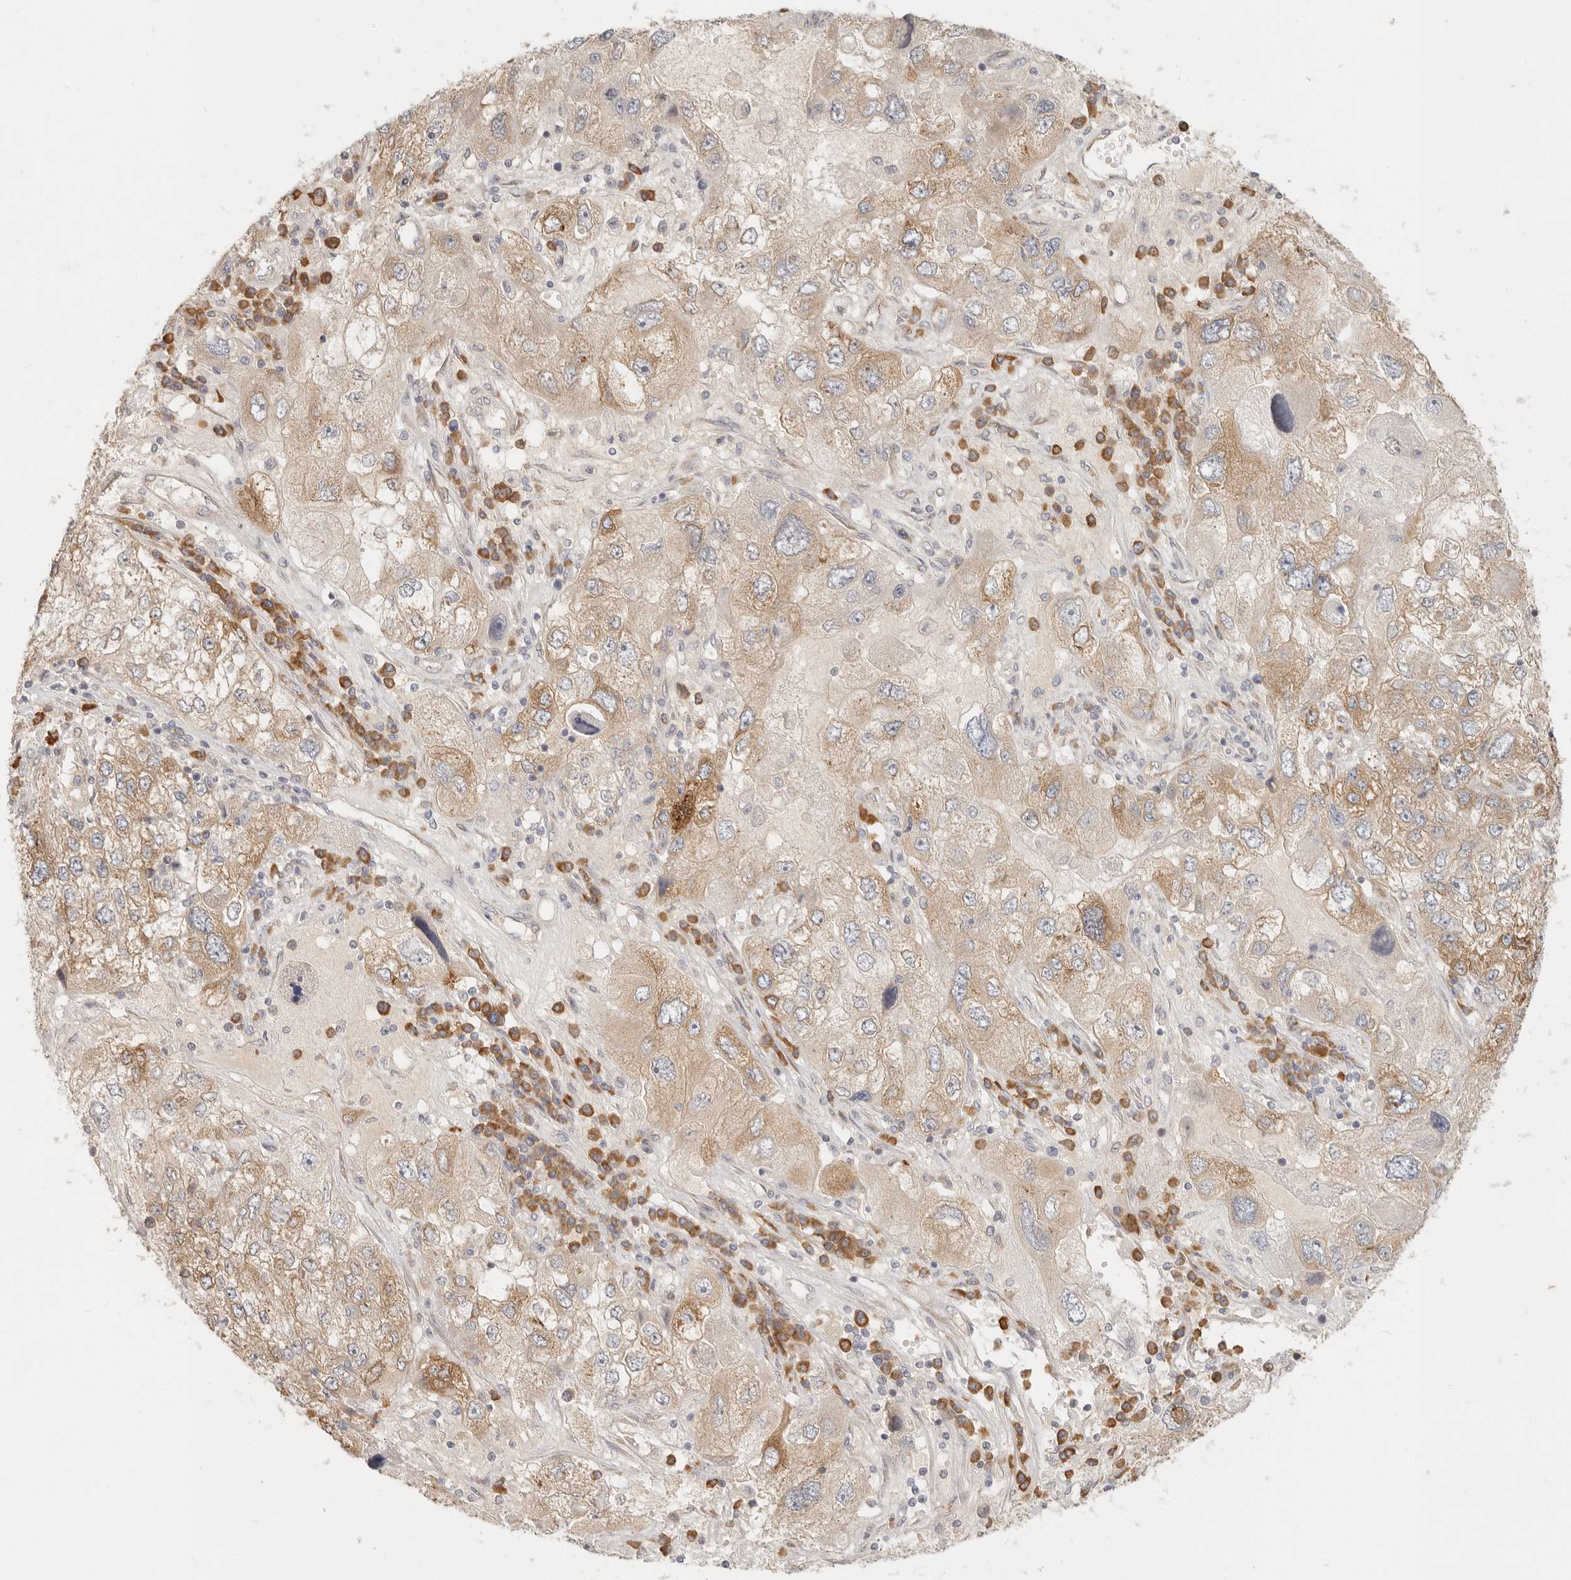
{"staining": {"intensity": "moderate", "quantity": "25%-75%", "location": "cytoplasmic/membranous"}, "tissue": "endometrial cancer", "cell_type": "Tumor cells", "image_type": "cancer", "snomed": [{"axis": "morphology", "description": "Adenocarcinoma, NOS"}, {"axis": "topography", "description": "Endometrium"}], "caption": "This image reveals adenocarcinoma (endometrial) stained with immunohistochemistry to label a protein in brown. The cytoplasmic/membranous of tumor cells show moderate positivity for the protein. Nuclei are counter-stained blue.", "gene": "PABPC4", "patient": {"sex": "female", "age": 49}}